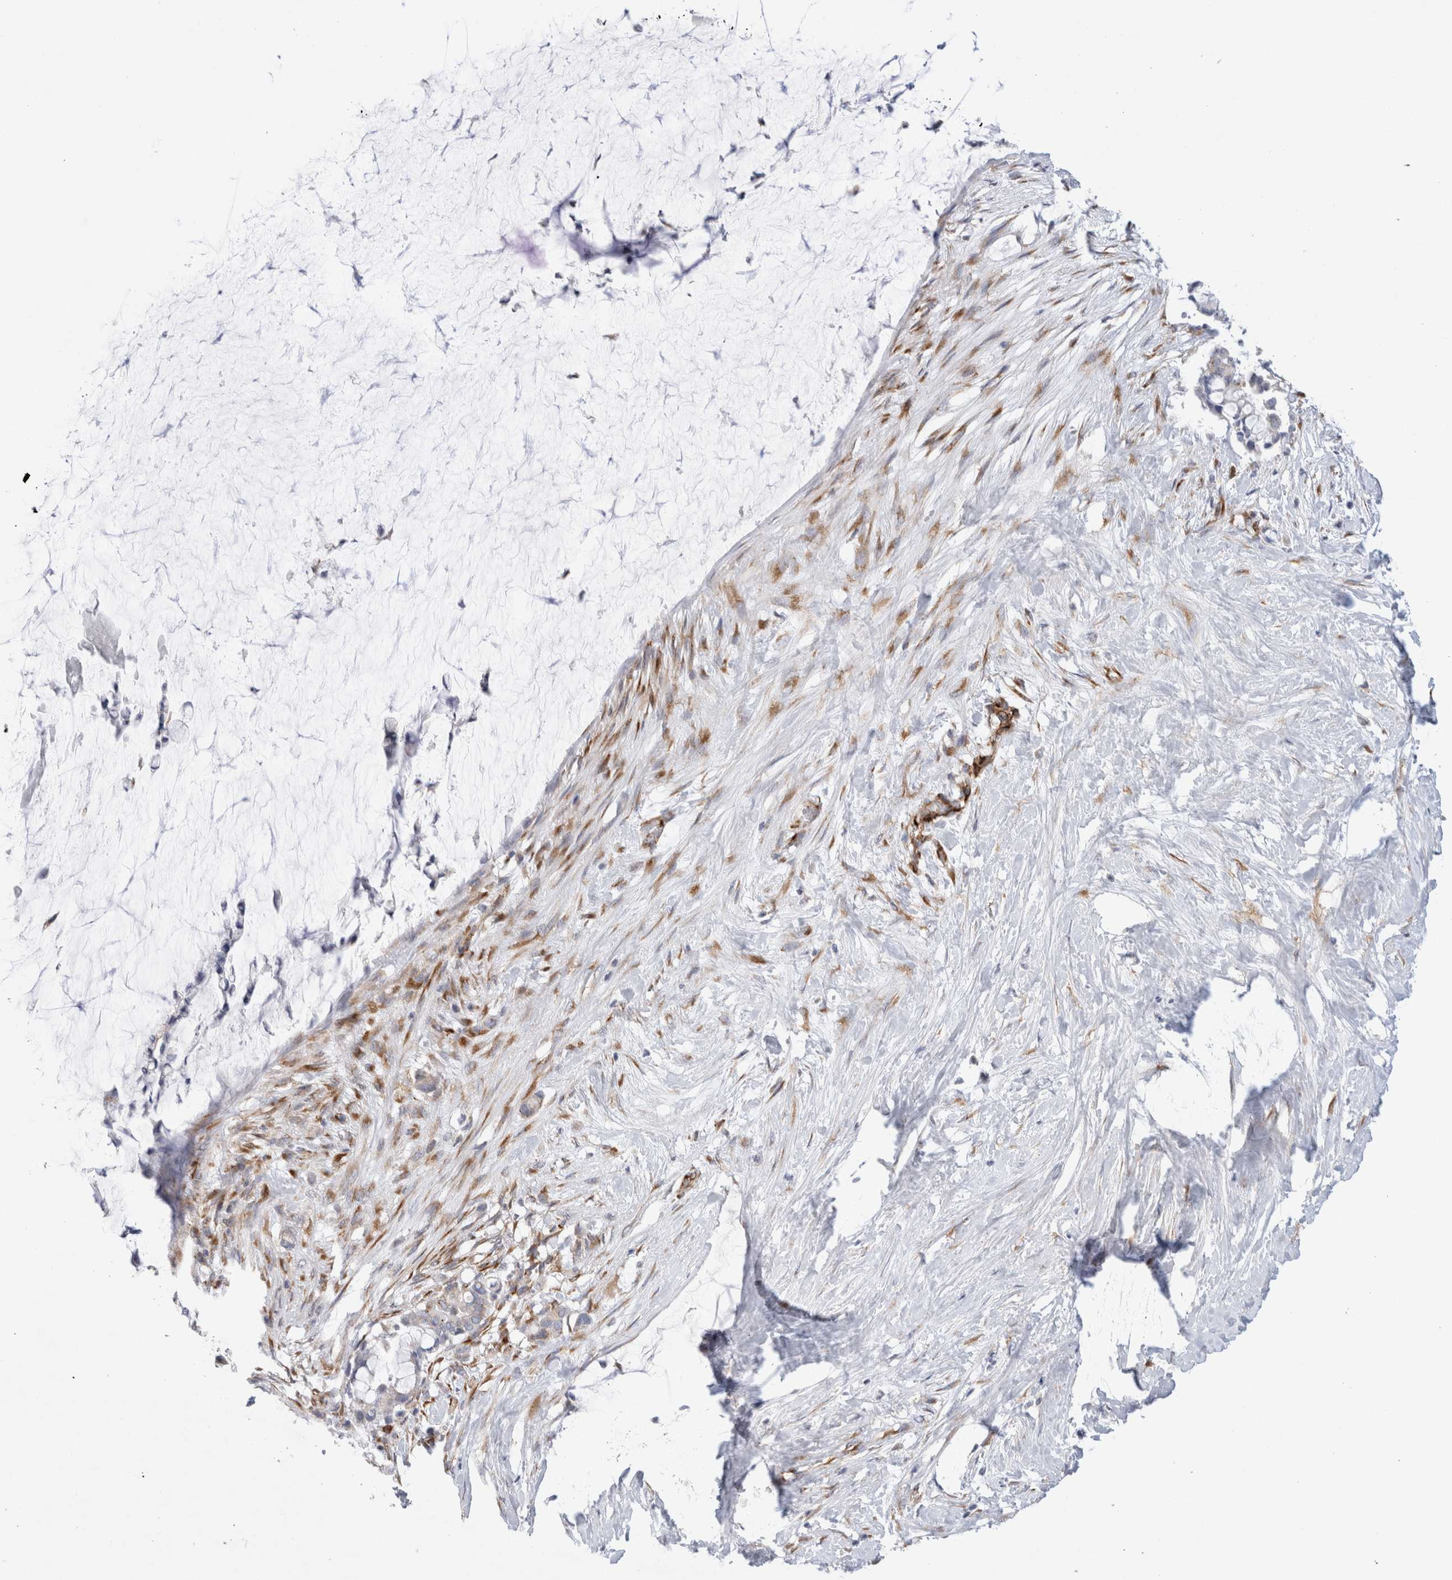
{"staining": {"intensity": "negative", "quantity": "none", "location": "none"}, "tissue": "pancreatic cancer", "cell_type": "Tumor cells", "image_type": "cancer", "snomed": [{"axis": "morphology", "description": "Adenocarcinoma, NOS"}, {"axis": "topography", "description": "Pancreas"}], "caption": "Micrograph shows no protein positivity in tumor cells of pancreatic adenocarcinoma tissue. Brightfield microscopy of IHC stained with DAB (3,3'-diaminobenzidine) (brown) and hematoxylin (blue), captured at high magnification.", "gene": "CNPY4", "patient": {"sex": "male", "age": 41}}